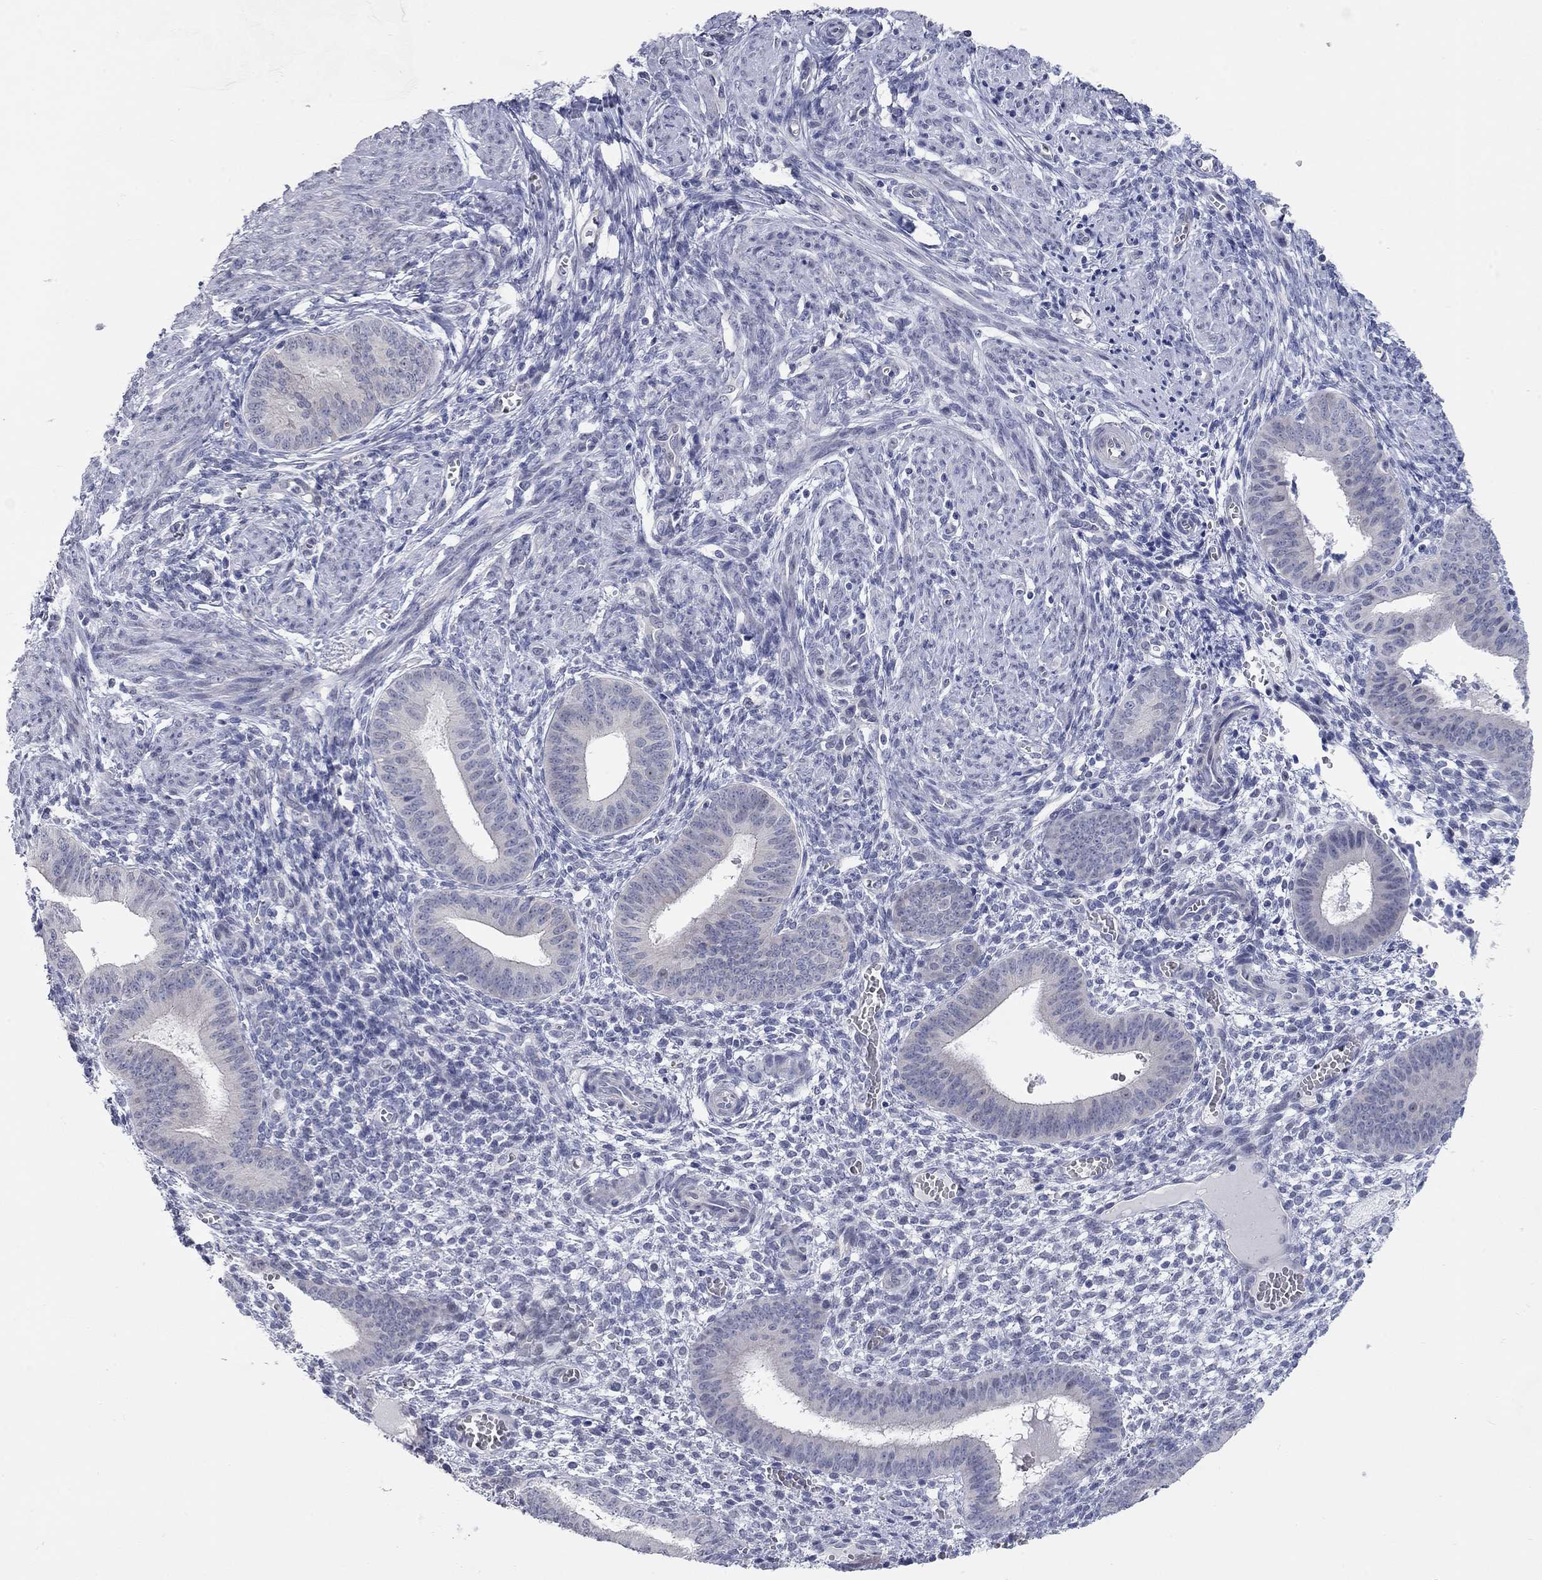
{"staining": {"intensity": "negative", "quantity": "none", "location": "none"}, "tissue": "endometrium", "cell_type": "Cells in endometrial stroma", "image_type": "normal", "snomed": [{"axis": "morphology", "description": "Normal tissue, NOS"}, {"axis": "topography", "description": "Endometrium"}], "caption": "Human endometrium stained for a protein using immunohistochemistry shows no expression in cells in endometrial stroma.", "gene": "WASF3", "patient": {"sex": "female", "age": 42}}